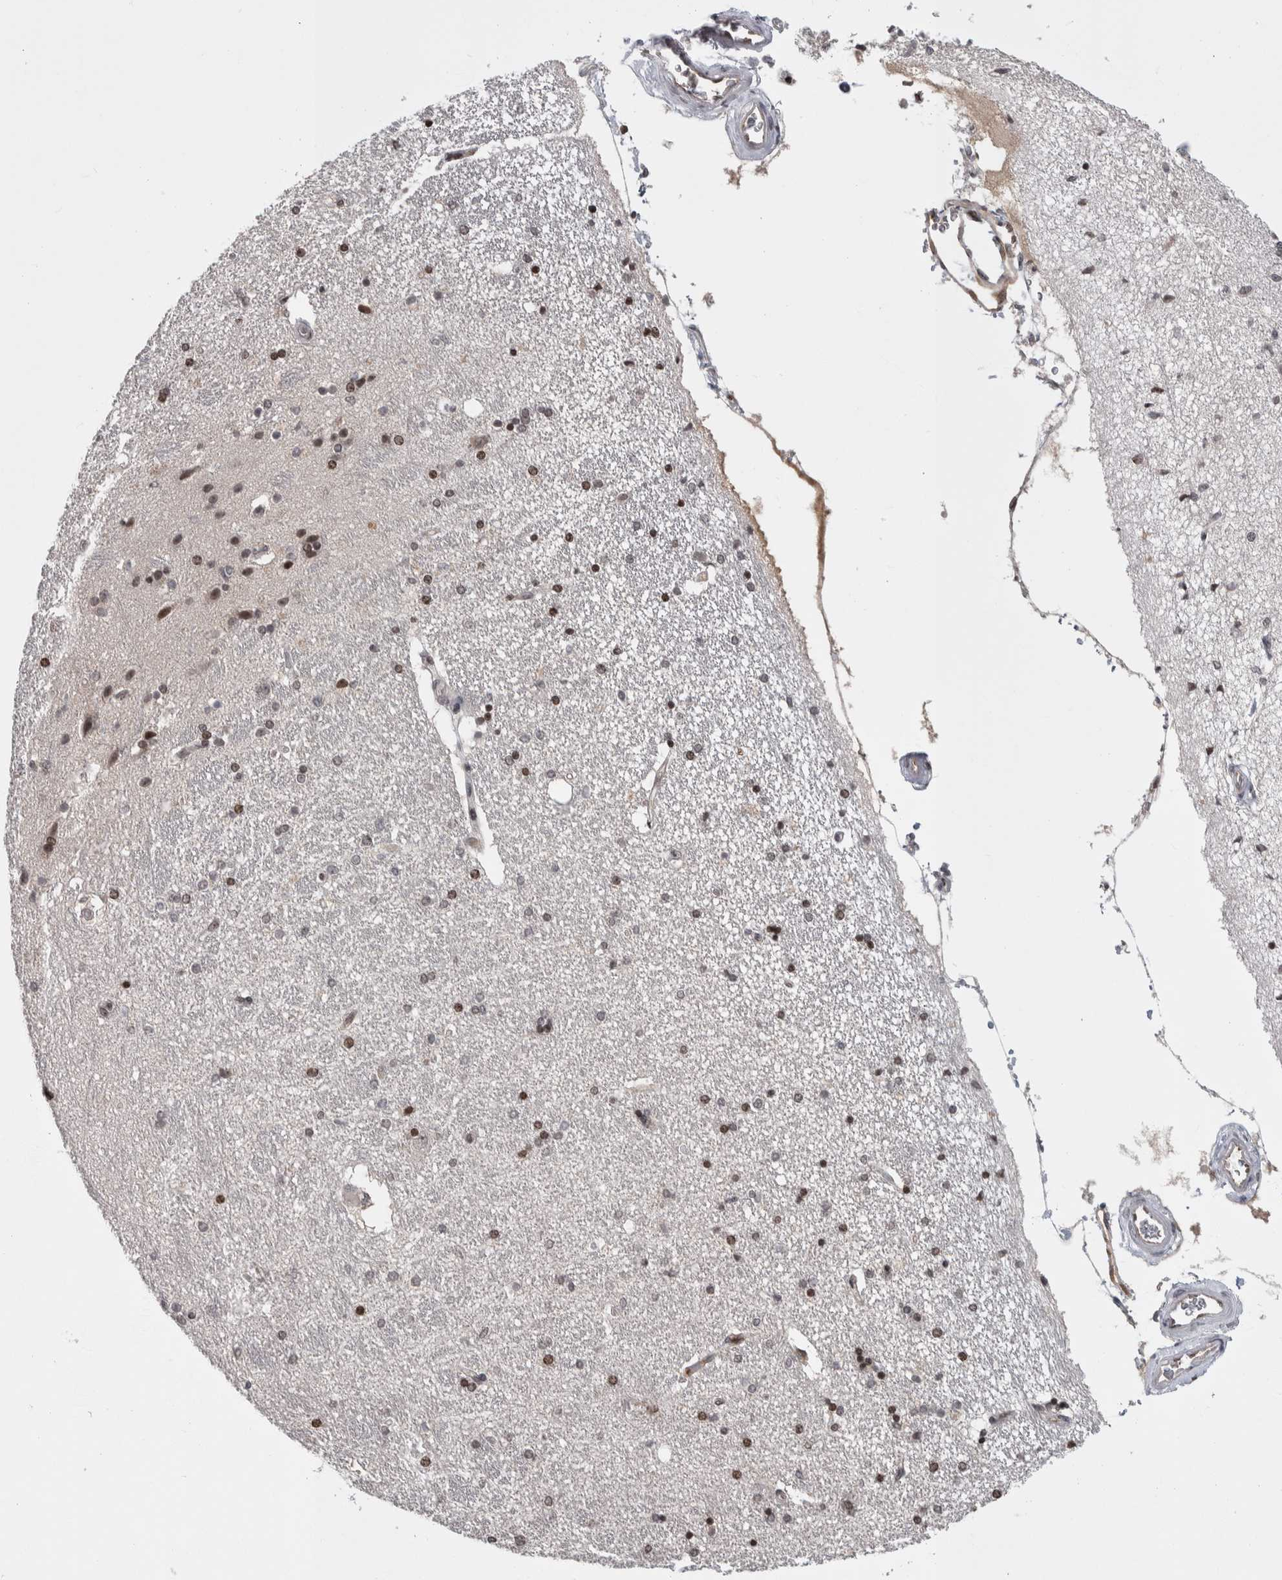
{"staining": {"intensity": "moderate", "quantity": "25%-75%", "location": "nuclear"}, "tissue": "hippocampus", "cell_type": "Glial cells", "image_type": "normal", "snomed": [{"axis": "morphology", "description": "Normal tissue, NOS"}, {"axis": "topography", "description": "Hippocampus"}], "caption": "This is a micrograph of immunohistochemistry (IHC) staining of normal hippocampus, which shows moderate positivity in the nuclear of glial cells.", "gene": "ZSCAN21", "patient": {"sex": "female", "age": 54}}